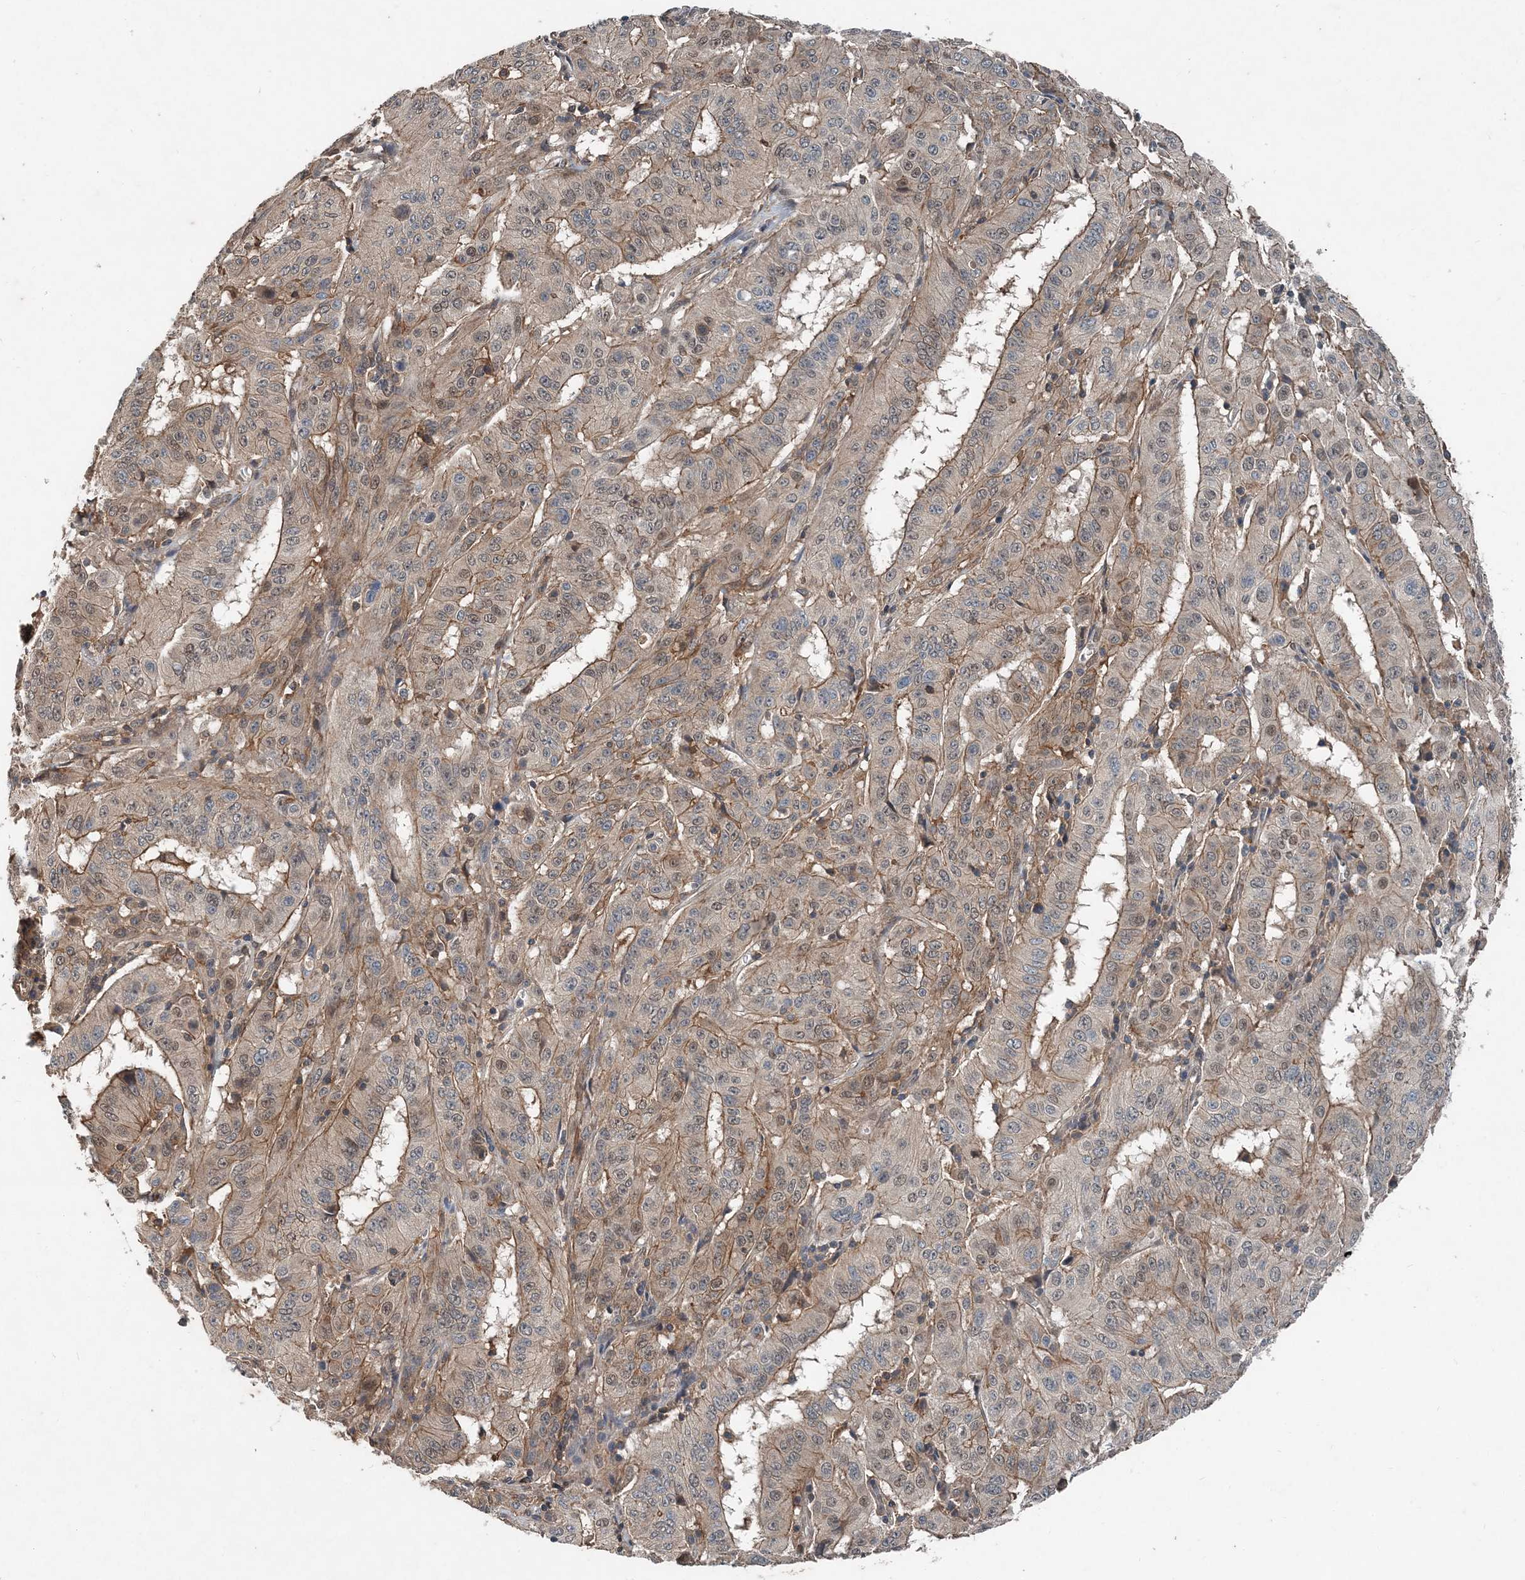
{"staining": {"intensity": "moderate", "quantity": "<25%", "location": "cytoplasmic/membranous,nuclear"}, "tissue": "pancreatic cancer", "cell_type": "Tumor cells", "image_type": "cancer", "snomed": [{"axis": "morphology", "description": "Adenocarcinoma, NOS"}, {"axis": "topography", "description": "Pancreas"}], "caption": "Immunohistochemical staining of pancreatic cancer demonstrates moderate cytoplasmic/membranous and nuclear protein expression in approximately <25% of tumor cells. (DAB IHC with brightfield microscopy, high magnification).", "gene": "SMPD3", "patient": {"sex": "male", "age": 63}}